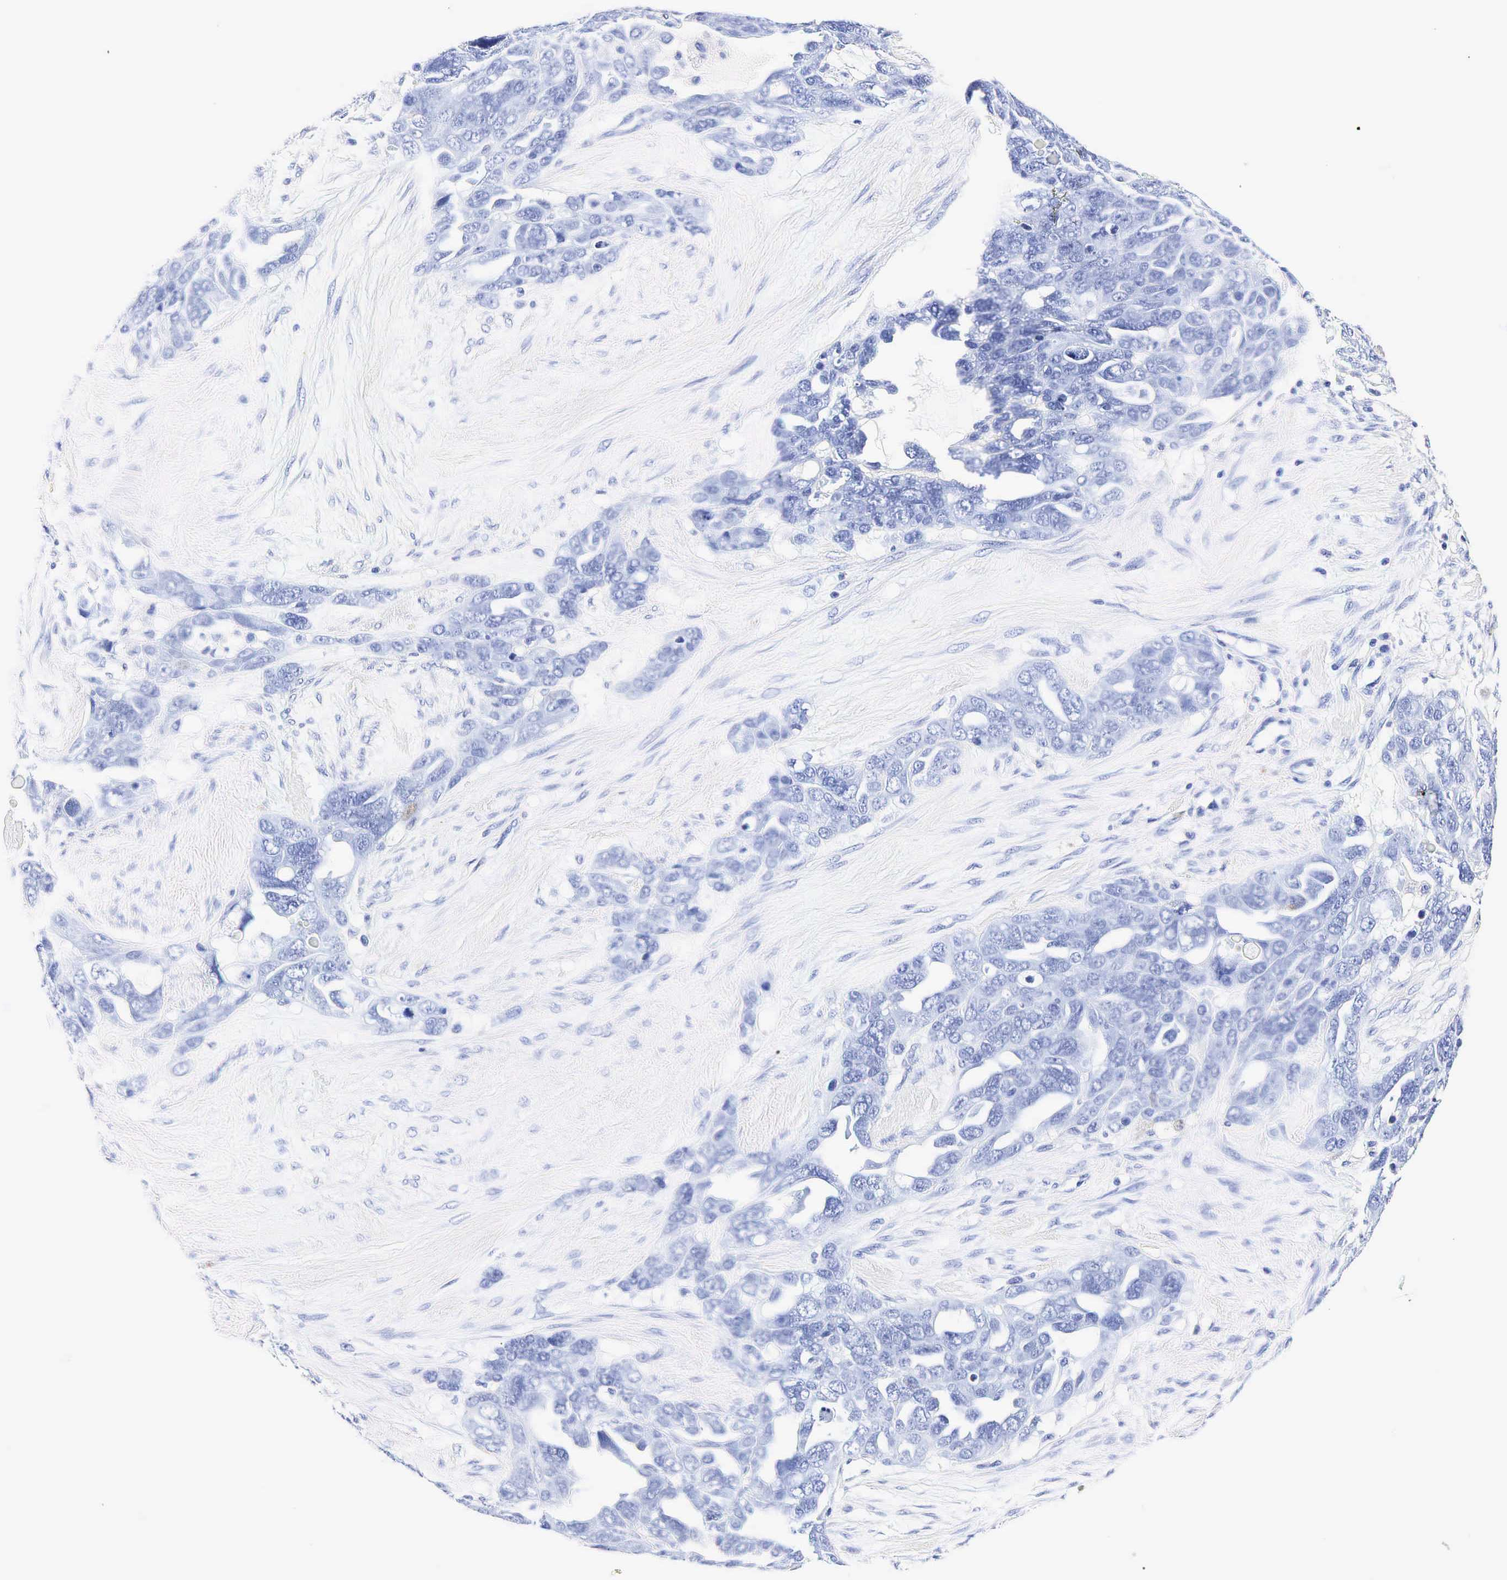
{"staining": {"intensity": "negative", "quantity": "none", "location": "none"}, "tissue": "ovarian cancer", "cell_type": "Tumor cells", "image_type": "cancer", "snomed": [{"axis": "morphology", "description": "Cystadenocarcinoma, serous, NOS"}, {"axis": "topography", "description": "Ovary"}], "caption": "The micrograph demonstrates no staining of tumor cells in ovarian serous cystadenocarcinoma.", "gene": "KLK3", "patient": {"sex": "female", "age": 63}}